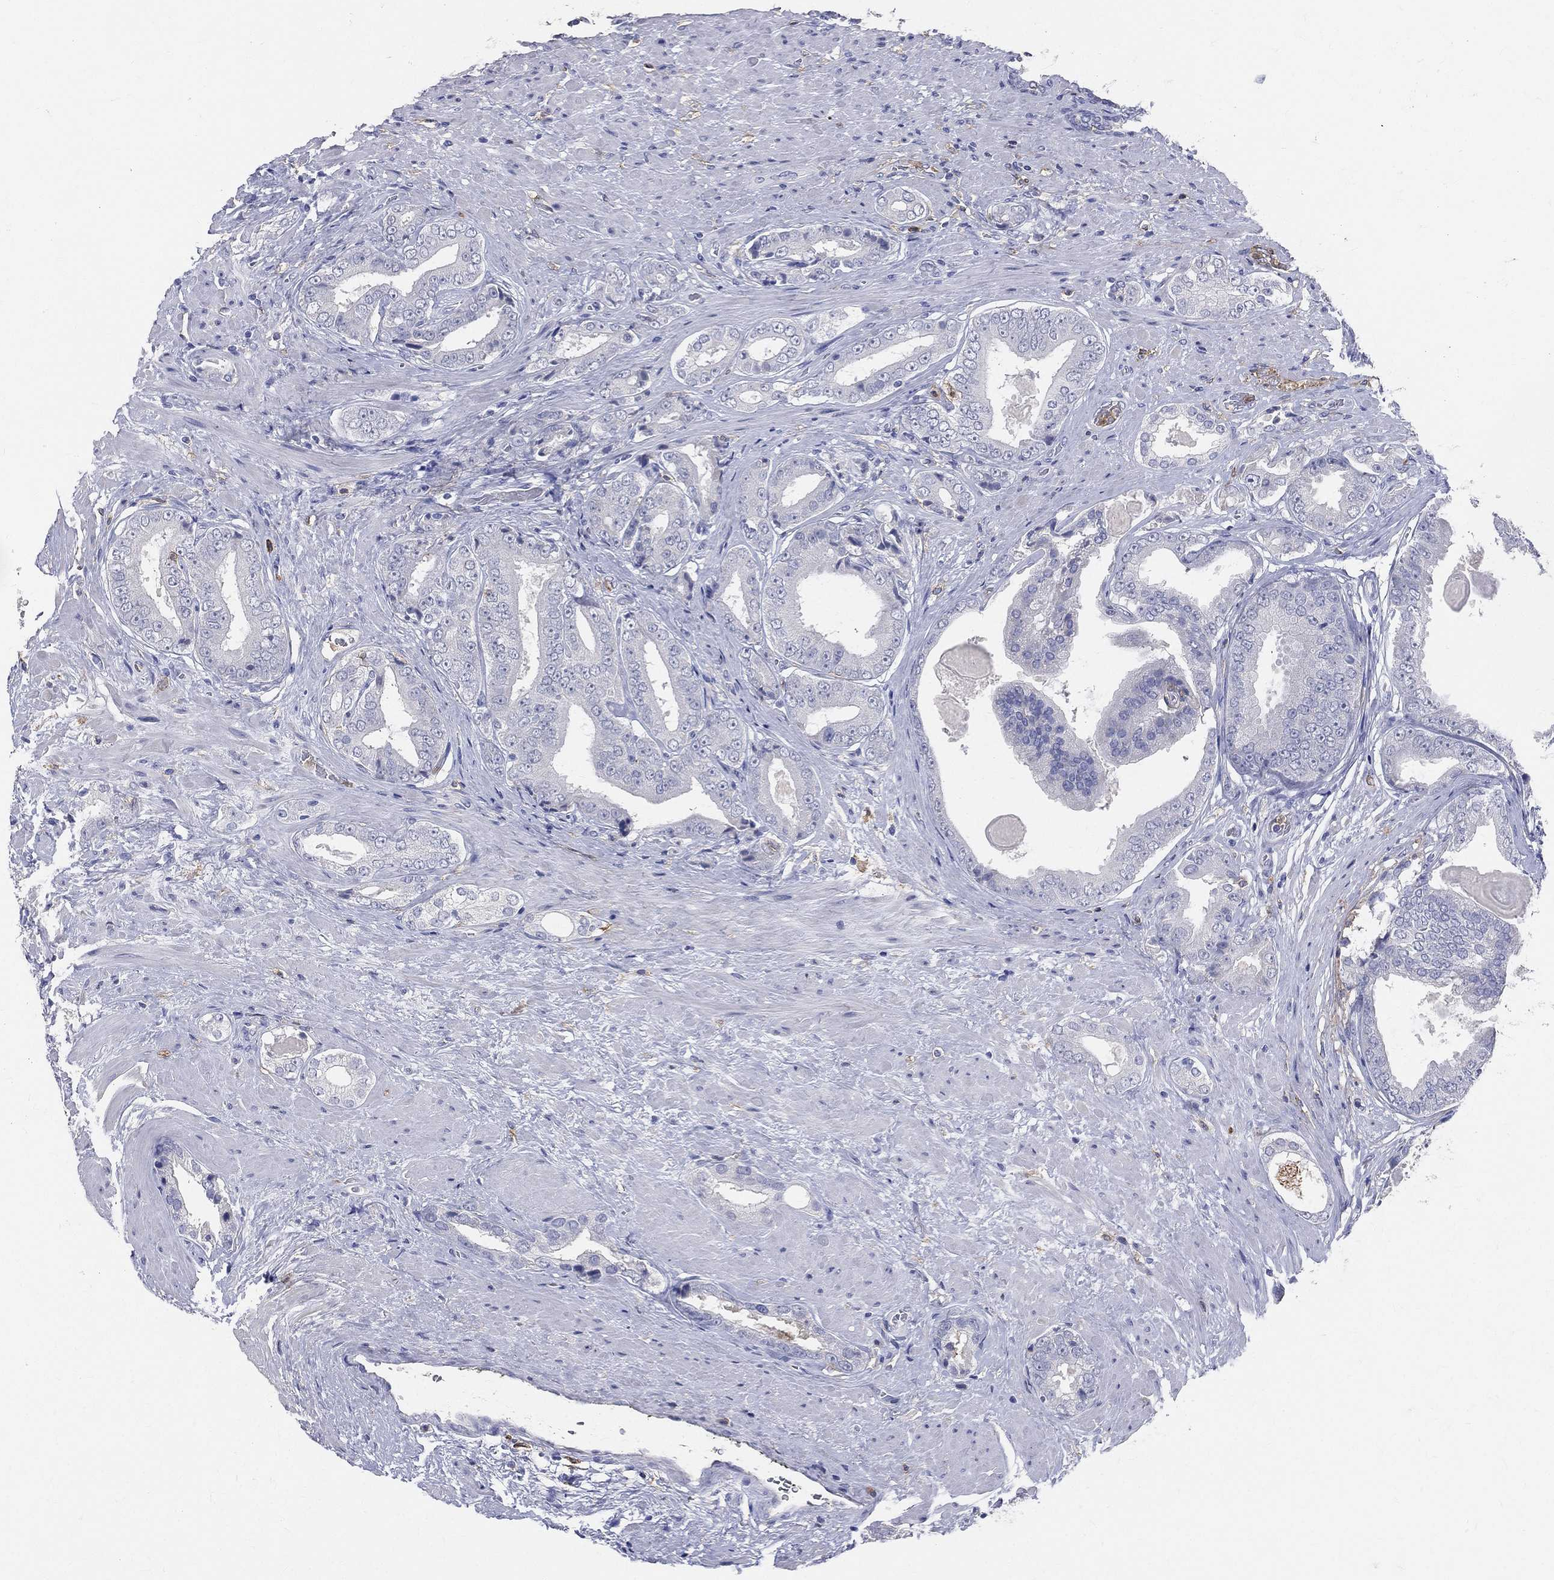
{"staining": {"intensity": "negative", "quantity": "none", "location": "none"}, "tissue": "prostate cancer", "cell_type": "Tumor cells", "image_type": "cancer", "snomed": [{"axis": "morphology", "description": "Adenocarcinoma, Low grade"}, {"axis": "topography", "description": "Prostate and seminal vesicle, NOS"}], "caption": "IHC image of human prostate cancer (low-grade adenocarcinoma) stained for a protein (brown), which shows no staining in tumor cells.", "gene": "CD33", "patient": {"sex": "male", "age": 61}}